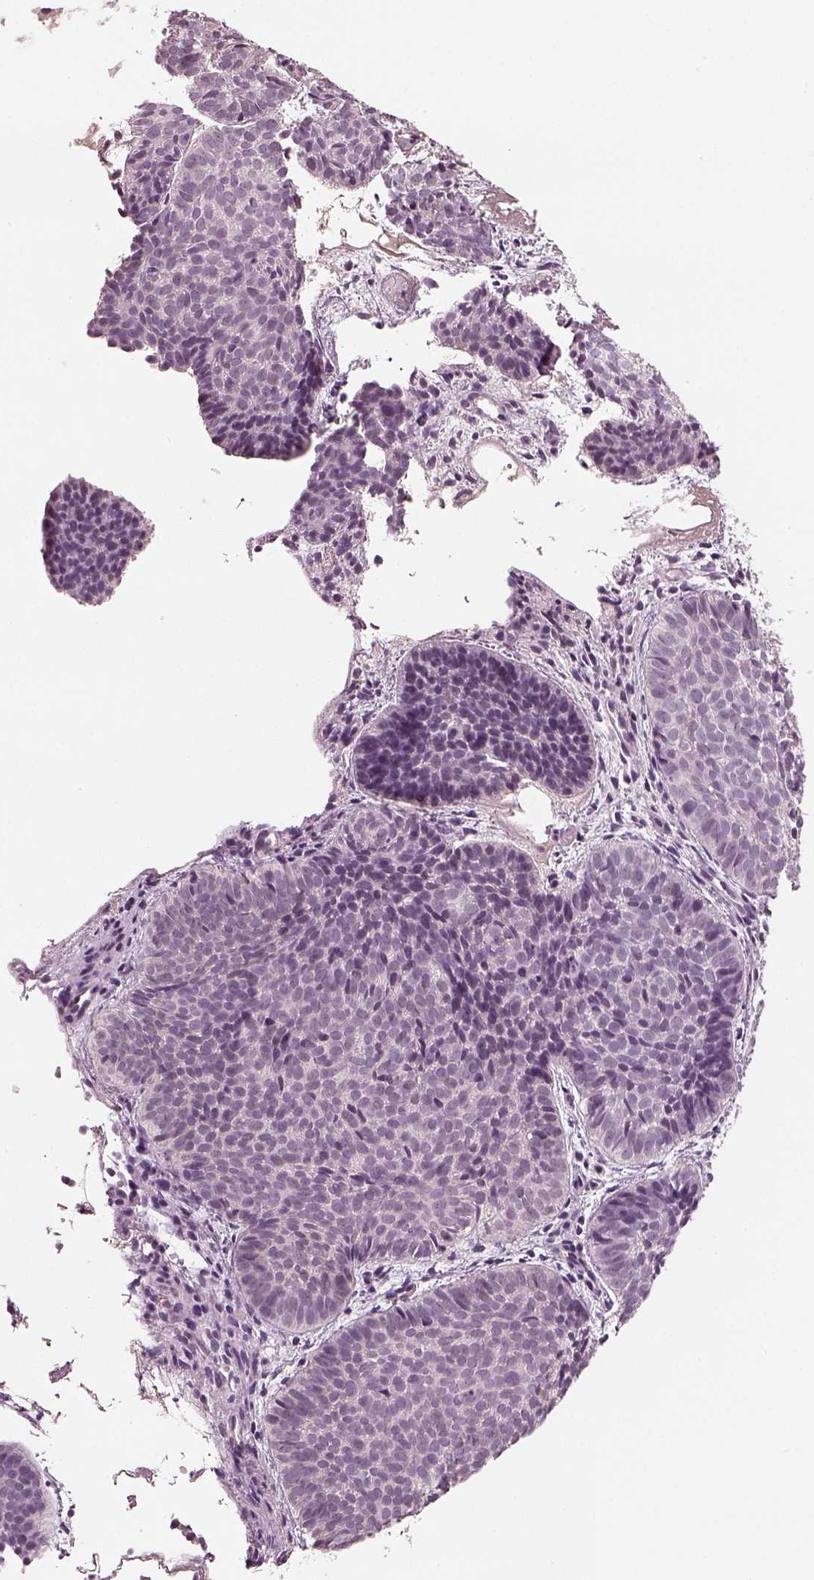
{"staining": {"intensity": "negative", "quantity": "none", "location": "none"}, "tissue": "skin cancer", "cell_type": "Tumor cells", "image_type": "cancer", "snomed": [{"axis": "morphology", "description": "Basal cell carcinoma"}, {"axis": "topography", "description": "Skin"}], "caption": "Tumor cells show no significant protein expression in skin cancer (basal cell carcinoma). (DAB (3,3'-diaminobenzidine) immunohistochemistry visualized using brightfield microscopy, high magnification).", "gene": "EGR4", "patient": {"sex": "male", "age": 57}}